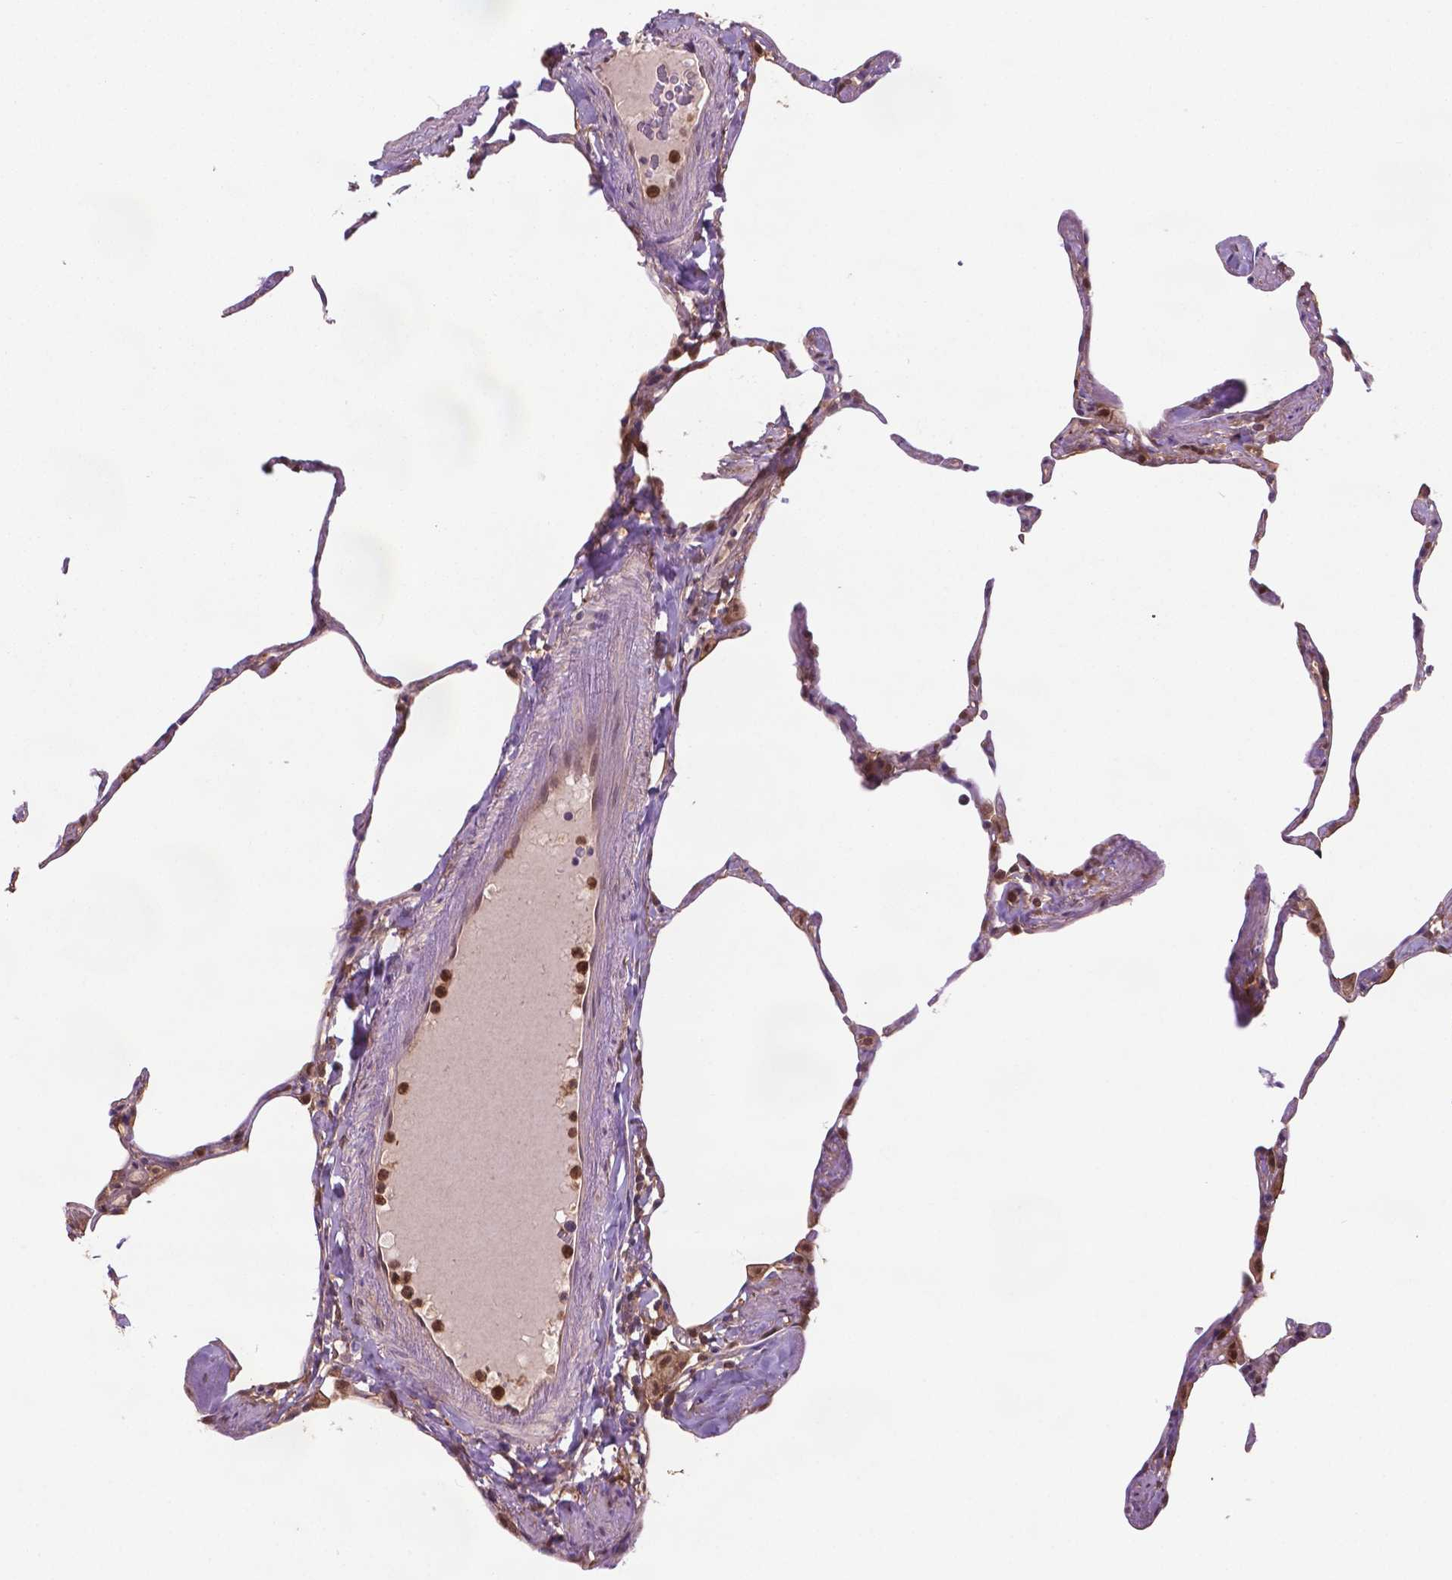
{"staining": {"intensity": "moderate", "quantity": "25%-75%", "location": "cytoplasmic/membranous,nuclear"}, "tissue": "lung", "cell_type": "Alveolar cells", "image_type": "normal", "snomed": [{"axis": "morphology", "description": "Normal tissue, NOS"}, {"axis": "topography", "description": "Lung"}], "caption": "Brown immunohistochemical staining in unremarkable lung shows moderate cytoplasmic/membranous,nuclear expression in approximately 25%-75% of alveolar cells.", "gene": "PLIN3", "patient": {"sex": "male", "age": 65}}